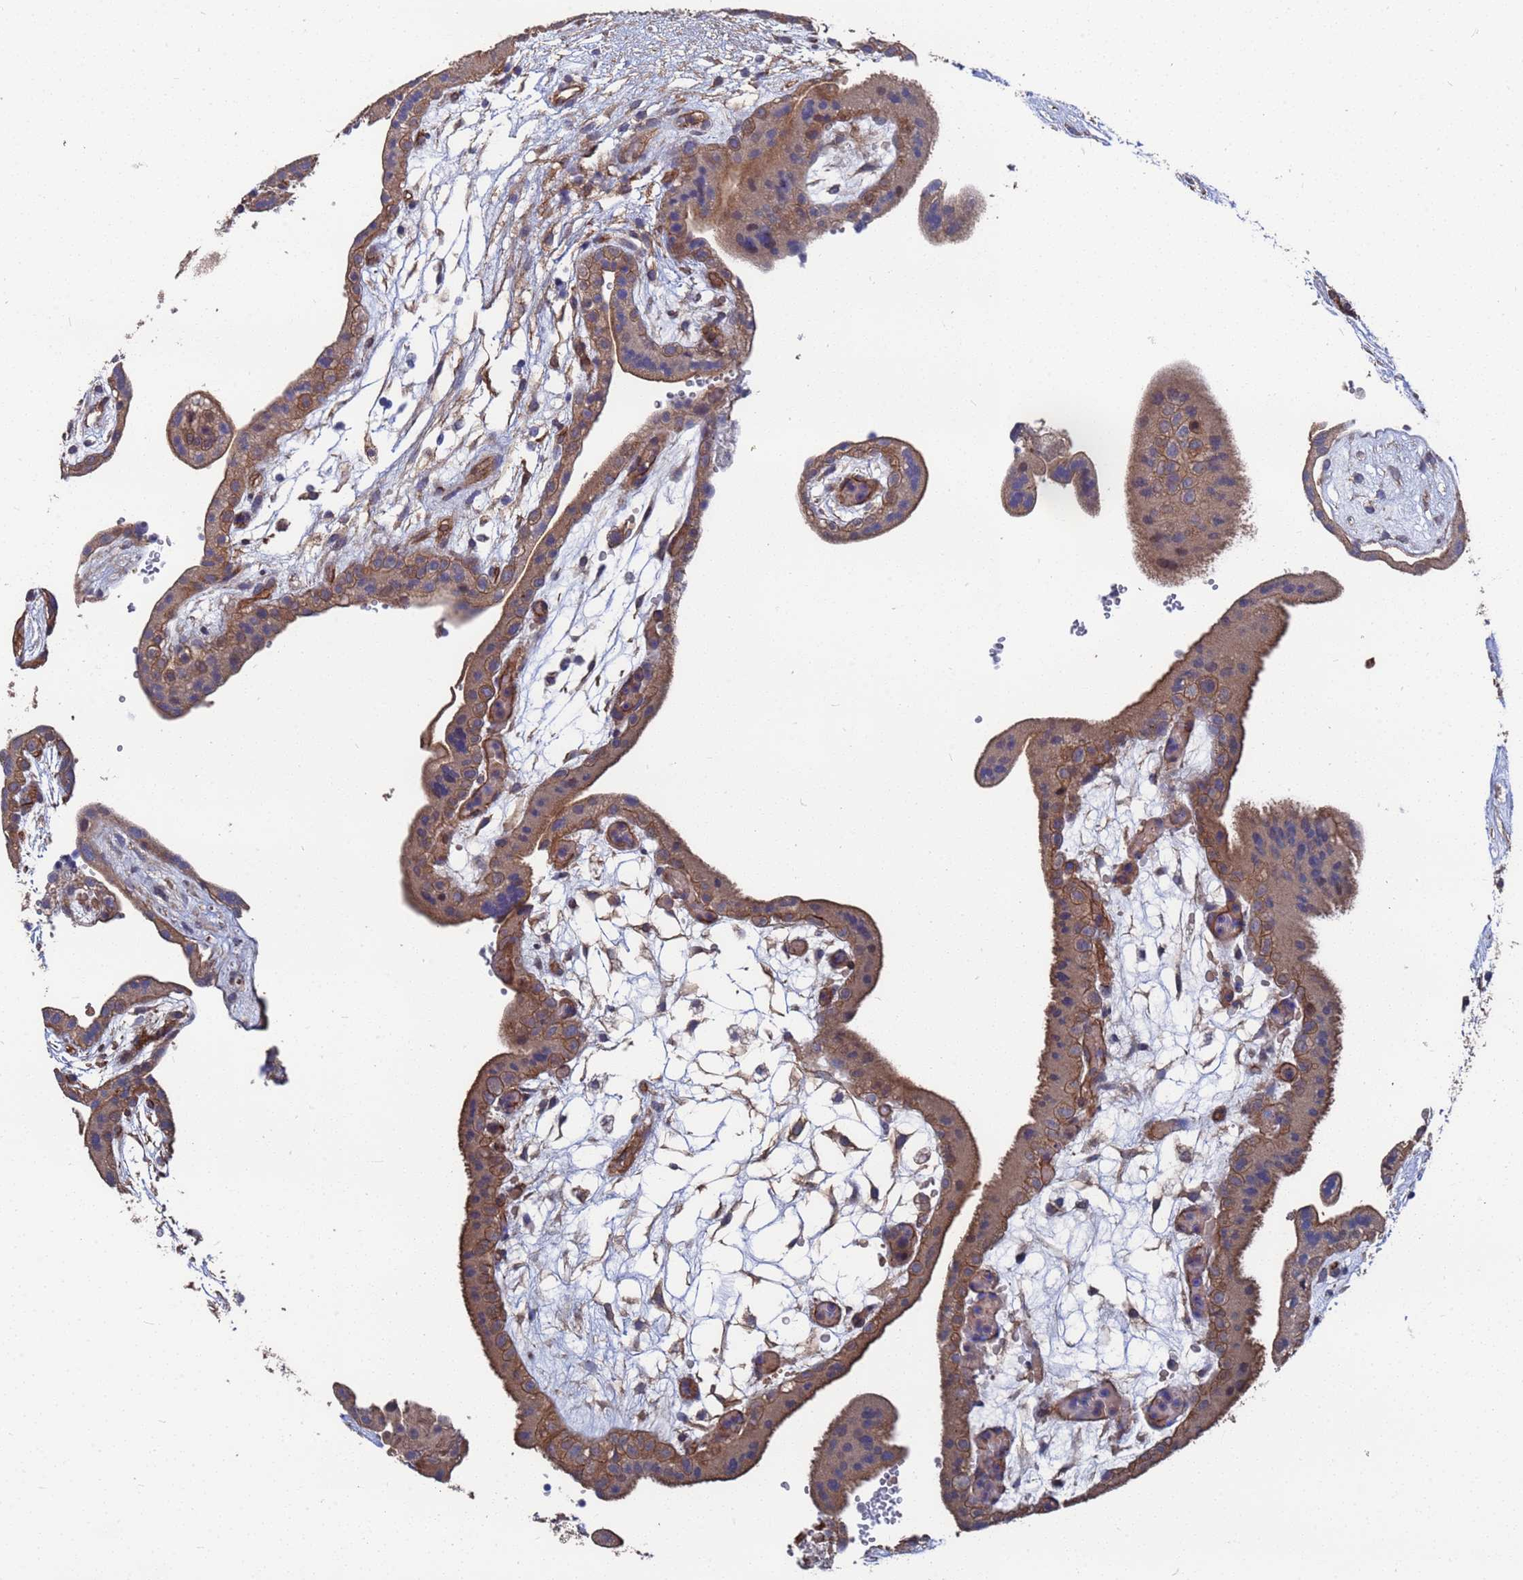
{"staining": {"intensity": "moderate", "quantity": ">75%", "location": "cytoplasmic/membranous"}, "tissue": "placenta", "cell_type": "Decidual cells", "image_type": "normal", "snomed": [{"axis": "morphology", "description": "Normal tissue, NOS"}, {"axis": "topography", "description": "Placenta"}], "caption": "A brown stain shows moderate cytoplasmic/membranous expression of a protein in decidual cells of unremarkable human placenta.", "gene": "NDUFAF6", "patient": {"sex": "female", "age": 18}}